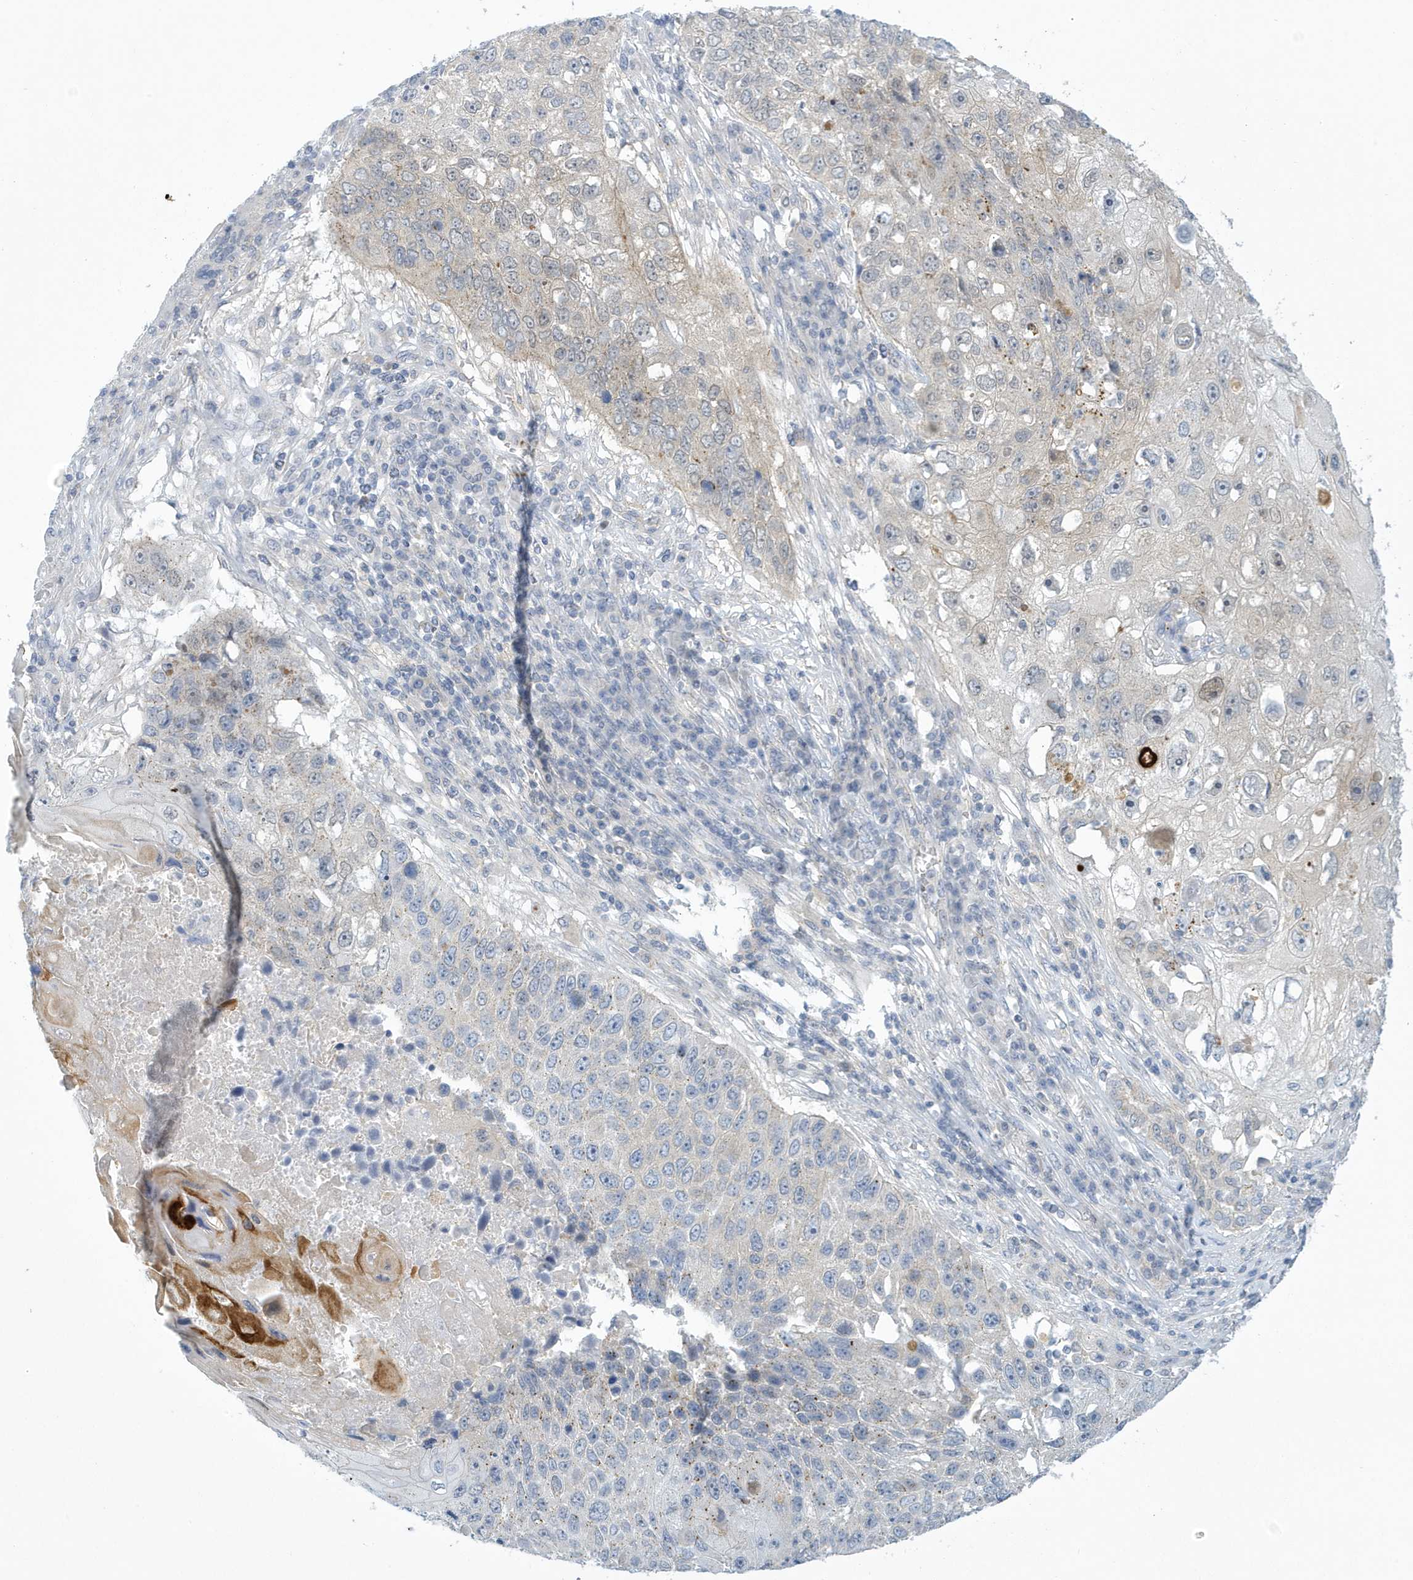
{"staining": {"intensity": "weak", "quantity": "<25%", "location": "cytoplasmic/membranous"}, "tissue": "lung cancer", "cell_type": "Tumor cells", "image_type": "cancer", "snomed": [{"axis": "morphology", "description": "Squamous cell carcinoma, NOS"}, {"axis": "topography", "description": "Lung"}], "caption": "The image reveals no staining of tumor cells in lung cancer.", "gene": "VTA1", "patient": {"sex": "male", "age": 61}}